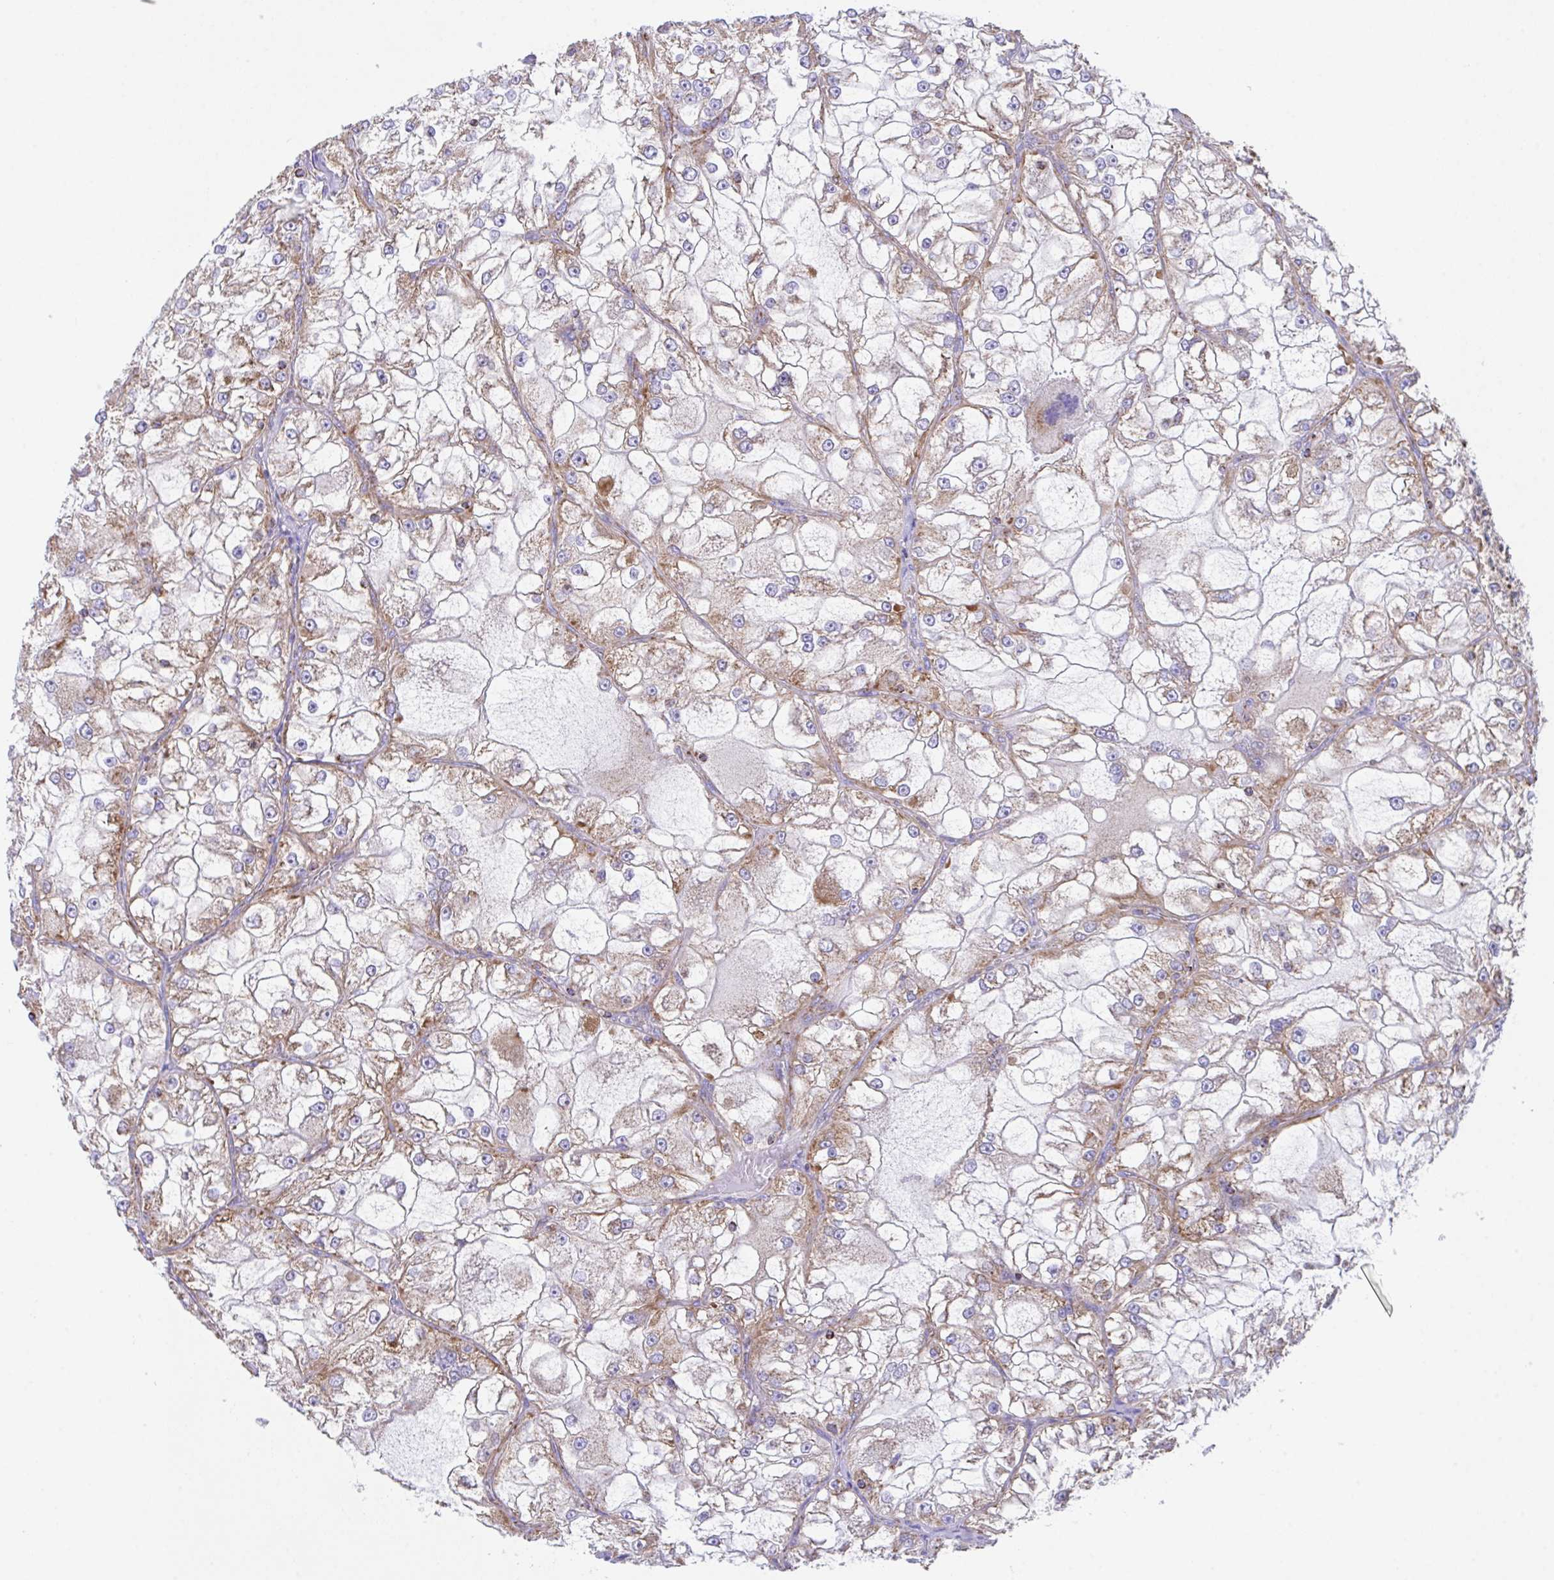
{"staining": {"intensity": "moderate", "quantity": ">75%", "location": "cytoplasmic/membranous"}, "tissue": "renal cancer", "cell_type": "Tumor cells", "image_type": "cancer", "snomed": [{"axis": "morphology", "description": "Adenocarcinoma, NOS"}, {"axis": "topography", "description": "Kidney"}], "caption": "Protein expression by immunohistochemistry (IHC) demonstrates moderate cytoplasmic/membranous positivity in approximately >75% of tumor cells in adenocarcinoma (renal).", "gene": "PCMTD2", "patient": {"sex": "female", "age": 72}}